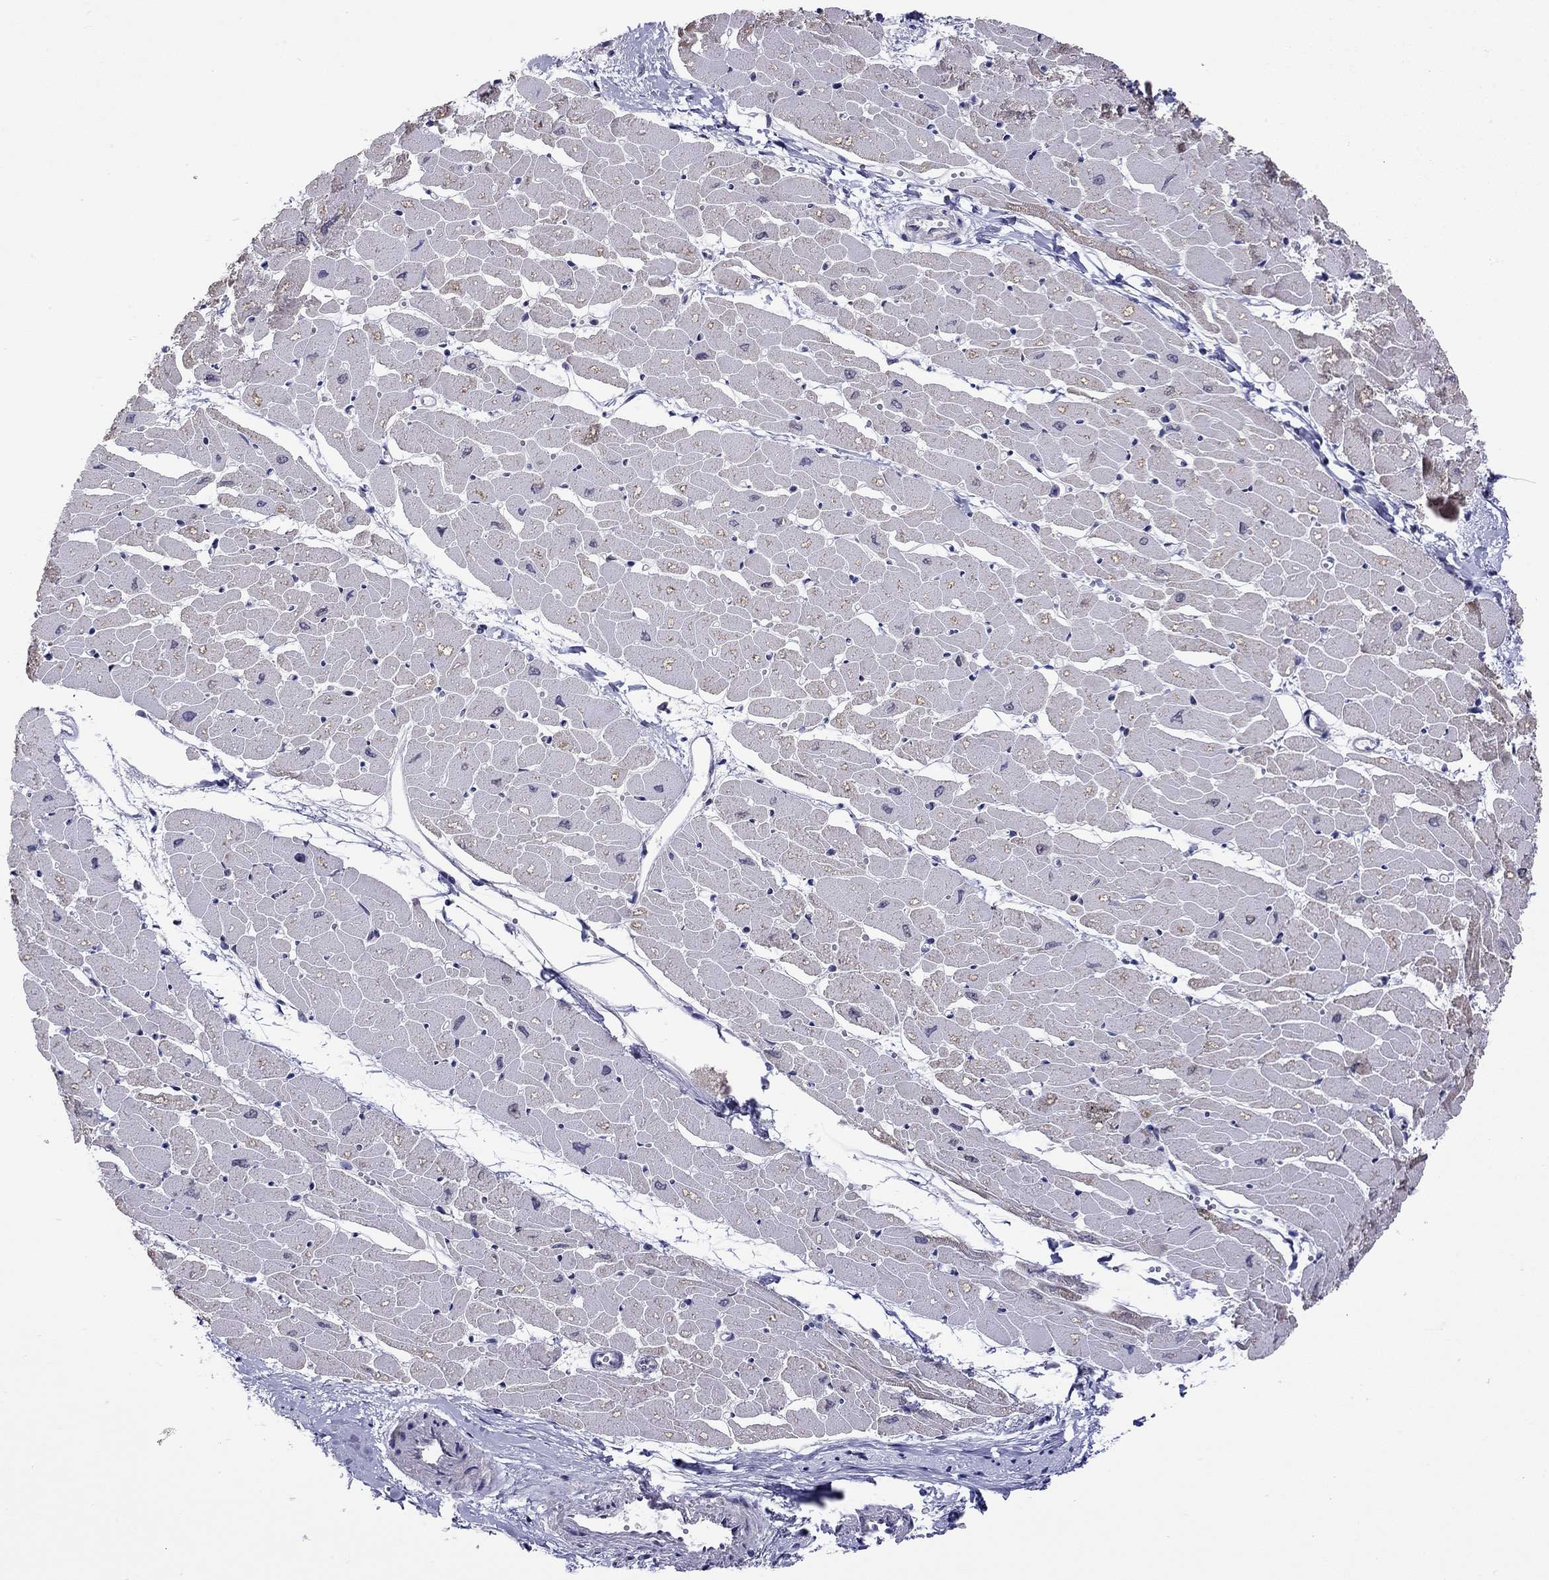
{"staining": {"intensity": "negative", "quantity": "none", "location": "none"}, "tissue": "heart muscle", "cell_type": "Cardiomyocytes", "image_type": "normal", "snomed": [{"axis": "morphology", "description": "Normal tissue, NOS"}, {"axis": "topography", "description": "Heart"}], "caption": "Immunohistochemistry of benign human heart muscle reveals no expression in cardiomyocytes. (Stains: DAB (3,3'-diaminobenzidine) immunohistochemistry with hematoxylin counter stain, Microscopy: brightfield microscopy at high magnification).", "gene": "HES5", "patient": {"sex": "male", "age": 57}}